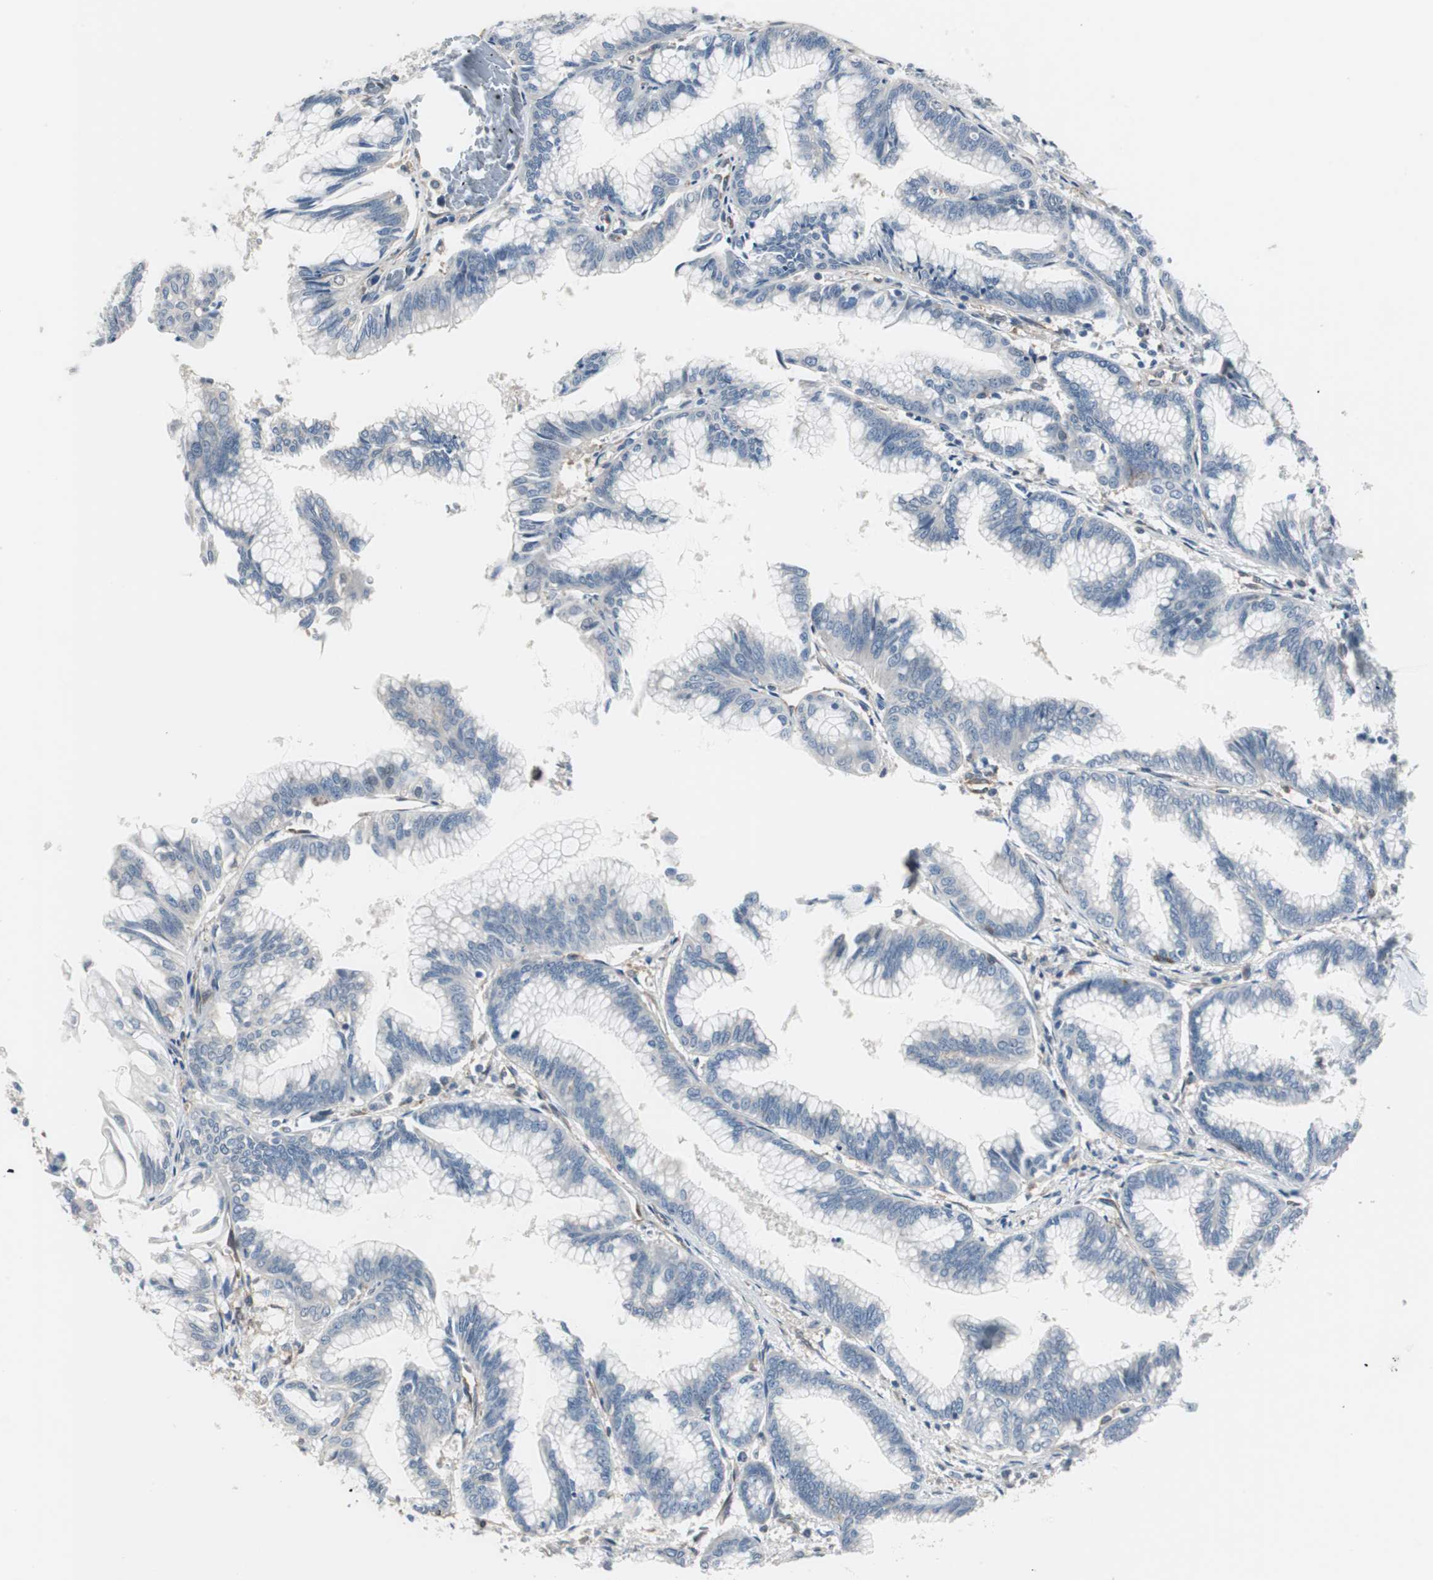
{"staining": {"intensity": "negative", "quantity": "none", "location": "none"}, "tissue": "pancreatic cancer", "cell_type": "Tumor cells", "image_type": "cancer", "snomed": [{"axis": "morphology", "description": "Adenocarcinoma, NOS"}, {"axis": "topography", "description": "Pancreas"}], "caption": "DAB (3,3'-diaminobenzidine) immunohistochemical staining of human pancreatic cancer (adenocarcinoma) demonstrates no significant staining in tumor cells. The staining is performed using DAB brown chromogen with nuclei counter-stained in using hematoxylin.", "gene": "SWAP70", "patient": {"sex": "female", "age": 64}}